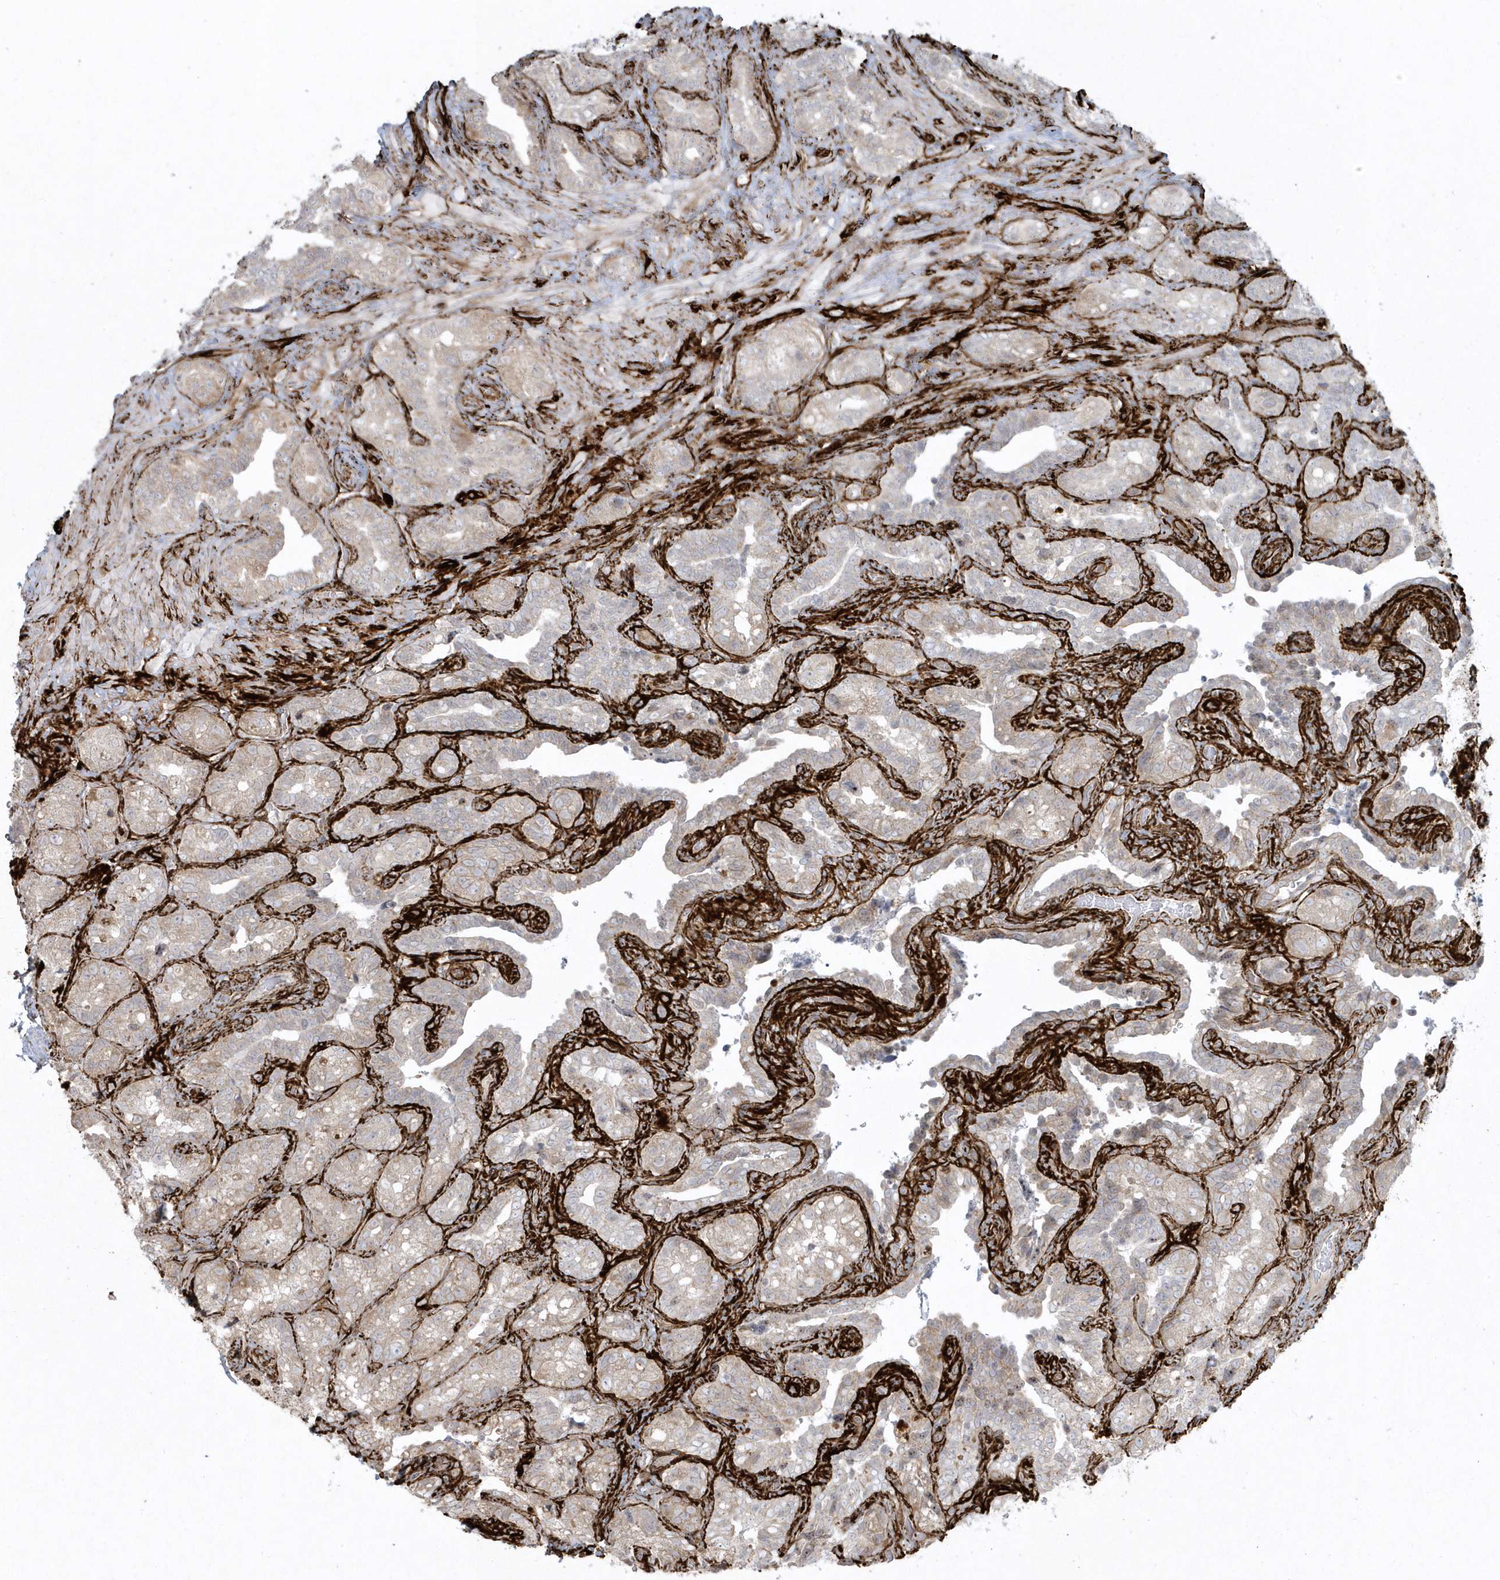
{"staining": {"intensity": "moderate", "quantity": "25%-75%", "location": "cytoplasmic/membranous"}, "tissue": "seminal vesicle", "cell_type": "Glandular cells", "image_type": "normal", "snomed": [{"axis": "morphology", "description": "Normal tissue, NOS"}, {"axis": "topography", "description": "Seminal veicle"}, {"axis": "topography", "description": "Peripheral nerve tissue"}], "caption": "Immunohistochemical staining of normal human seminal vesicle exhibits 25%-75% levels of moderate cytoplasmic/membranous protein positivity in approximately 25%-75% of glandular cells.", "gene": "MASP2", "patient": {"sex": "male", "age": 67}}